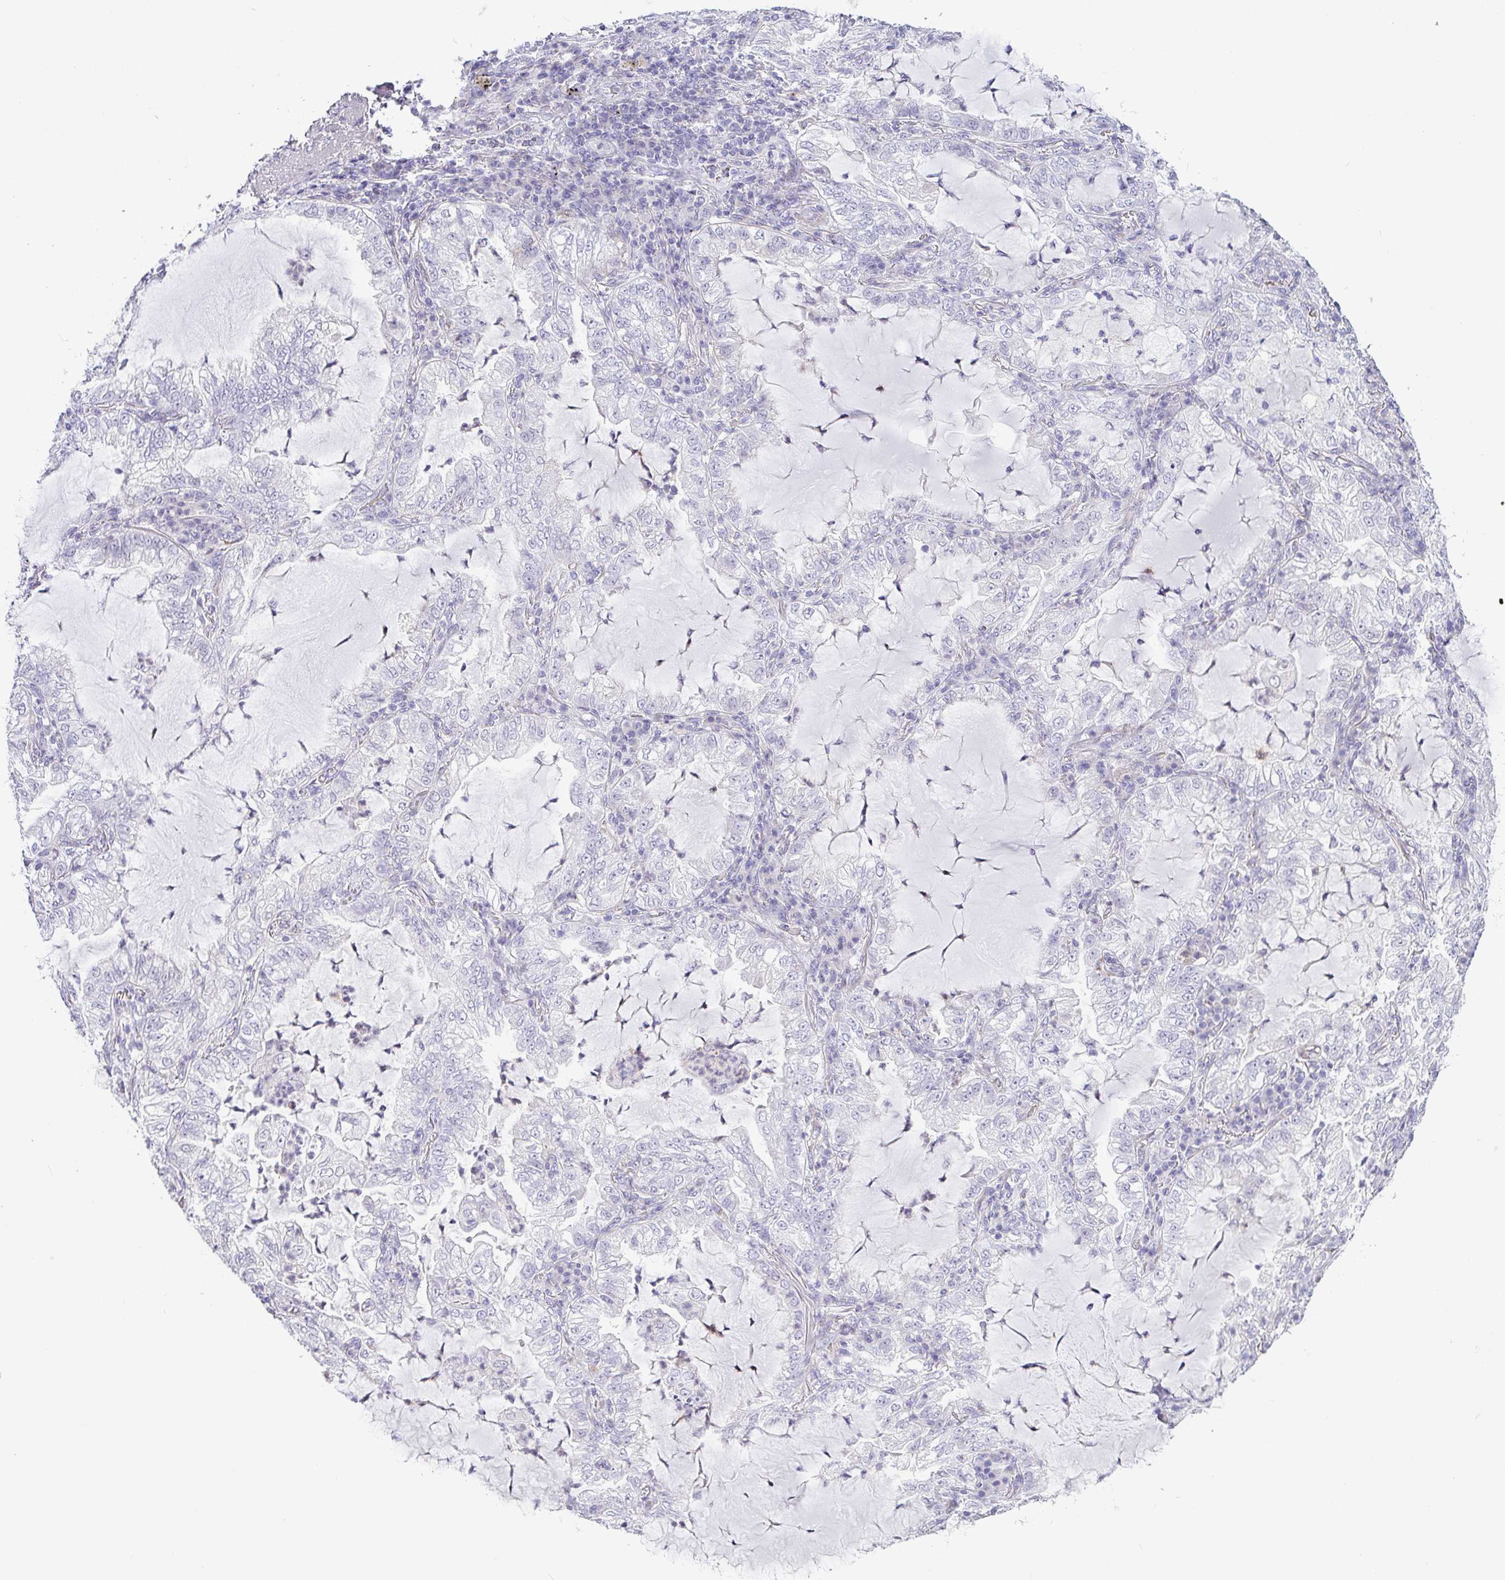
{"staining": {"intensity": "negative", "quantity": "none", "location": "none"}, "tissue": "lung cancer", "cell_type": "Tumor cells", "image_type": "cancer", "snomed": [{"axis": "morphology", "description": "Adenocarcinoma, NOS"}, {"axis": "topography", "description": "Lung"}], "caption": "Tumor cells show no significant positivity in lung adenocarcinoma. (DAB (3,3'-diaminobenzidine) immunohistochemistry with hematoxylin counter stain).", "gene": "LIPE", "patient": {"sex": "female", "age": 73}}